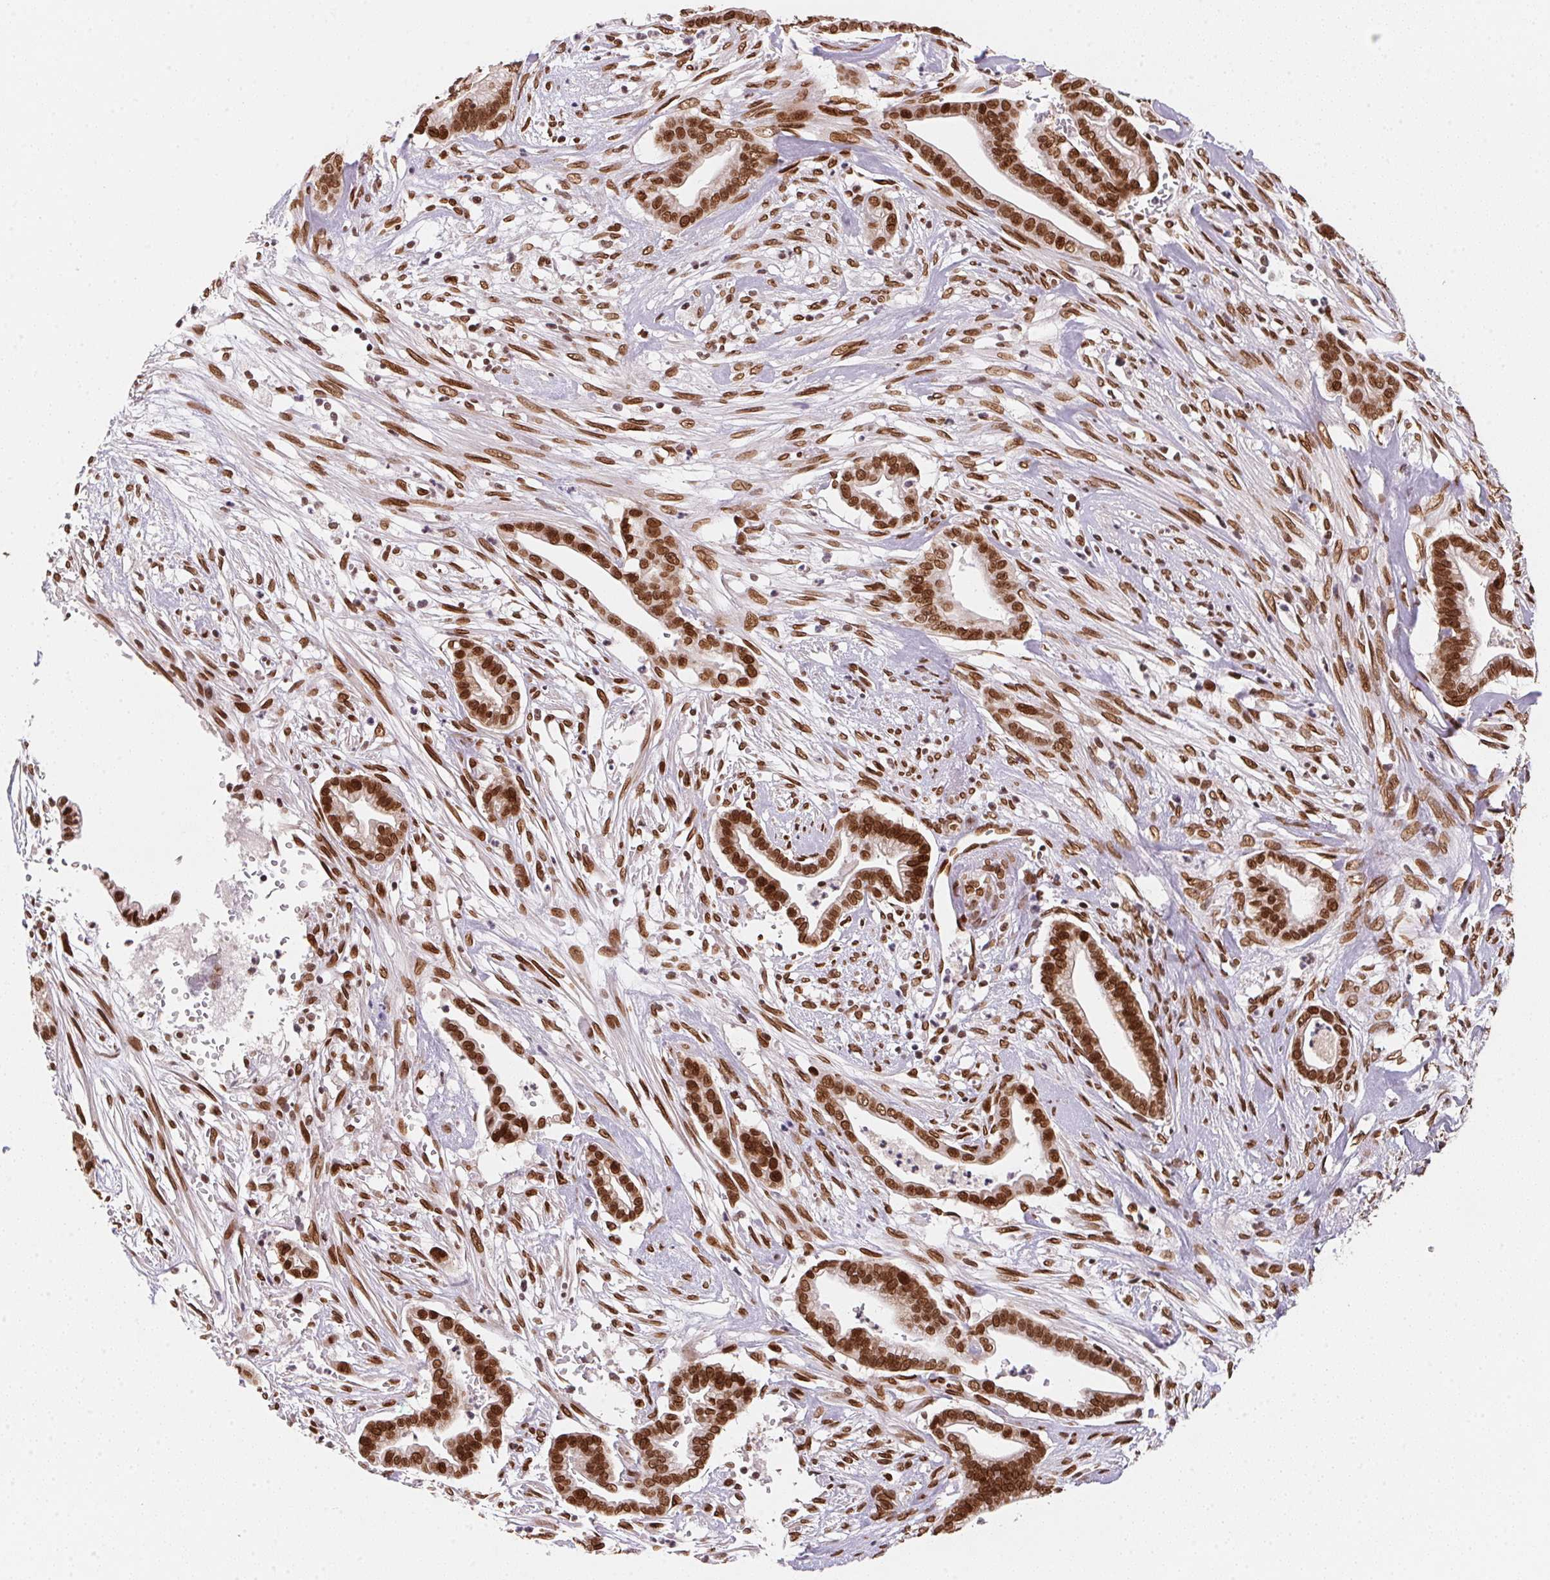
{"staining": {"intensity": "strong", "quantity": ">75%", "location": "cytoplasmic/membranous,nuclear"}, "tissue": "cervical cancer", "cell_type": "Tumor cells", "image_type": "cancer", "snomed": [{"axis": "morphology", "description": "Adenocarcinoma, NOS"}, {"axis": "topography", "description": "Cervix"}], "caption": "There is high levels of strong cytoplasmic/membranous and nuclear staining in tumor cells of cervical adenocarcinoma, as demonstrated by immunohistochemical staining (brown color).", "gene": "SAP30BP", "patient": {"sex": "female", "age": 62}}